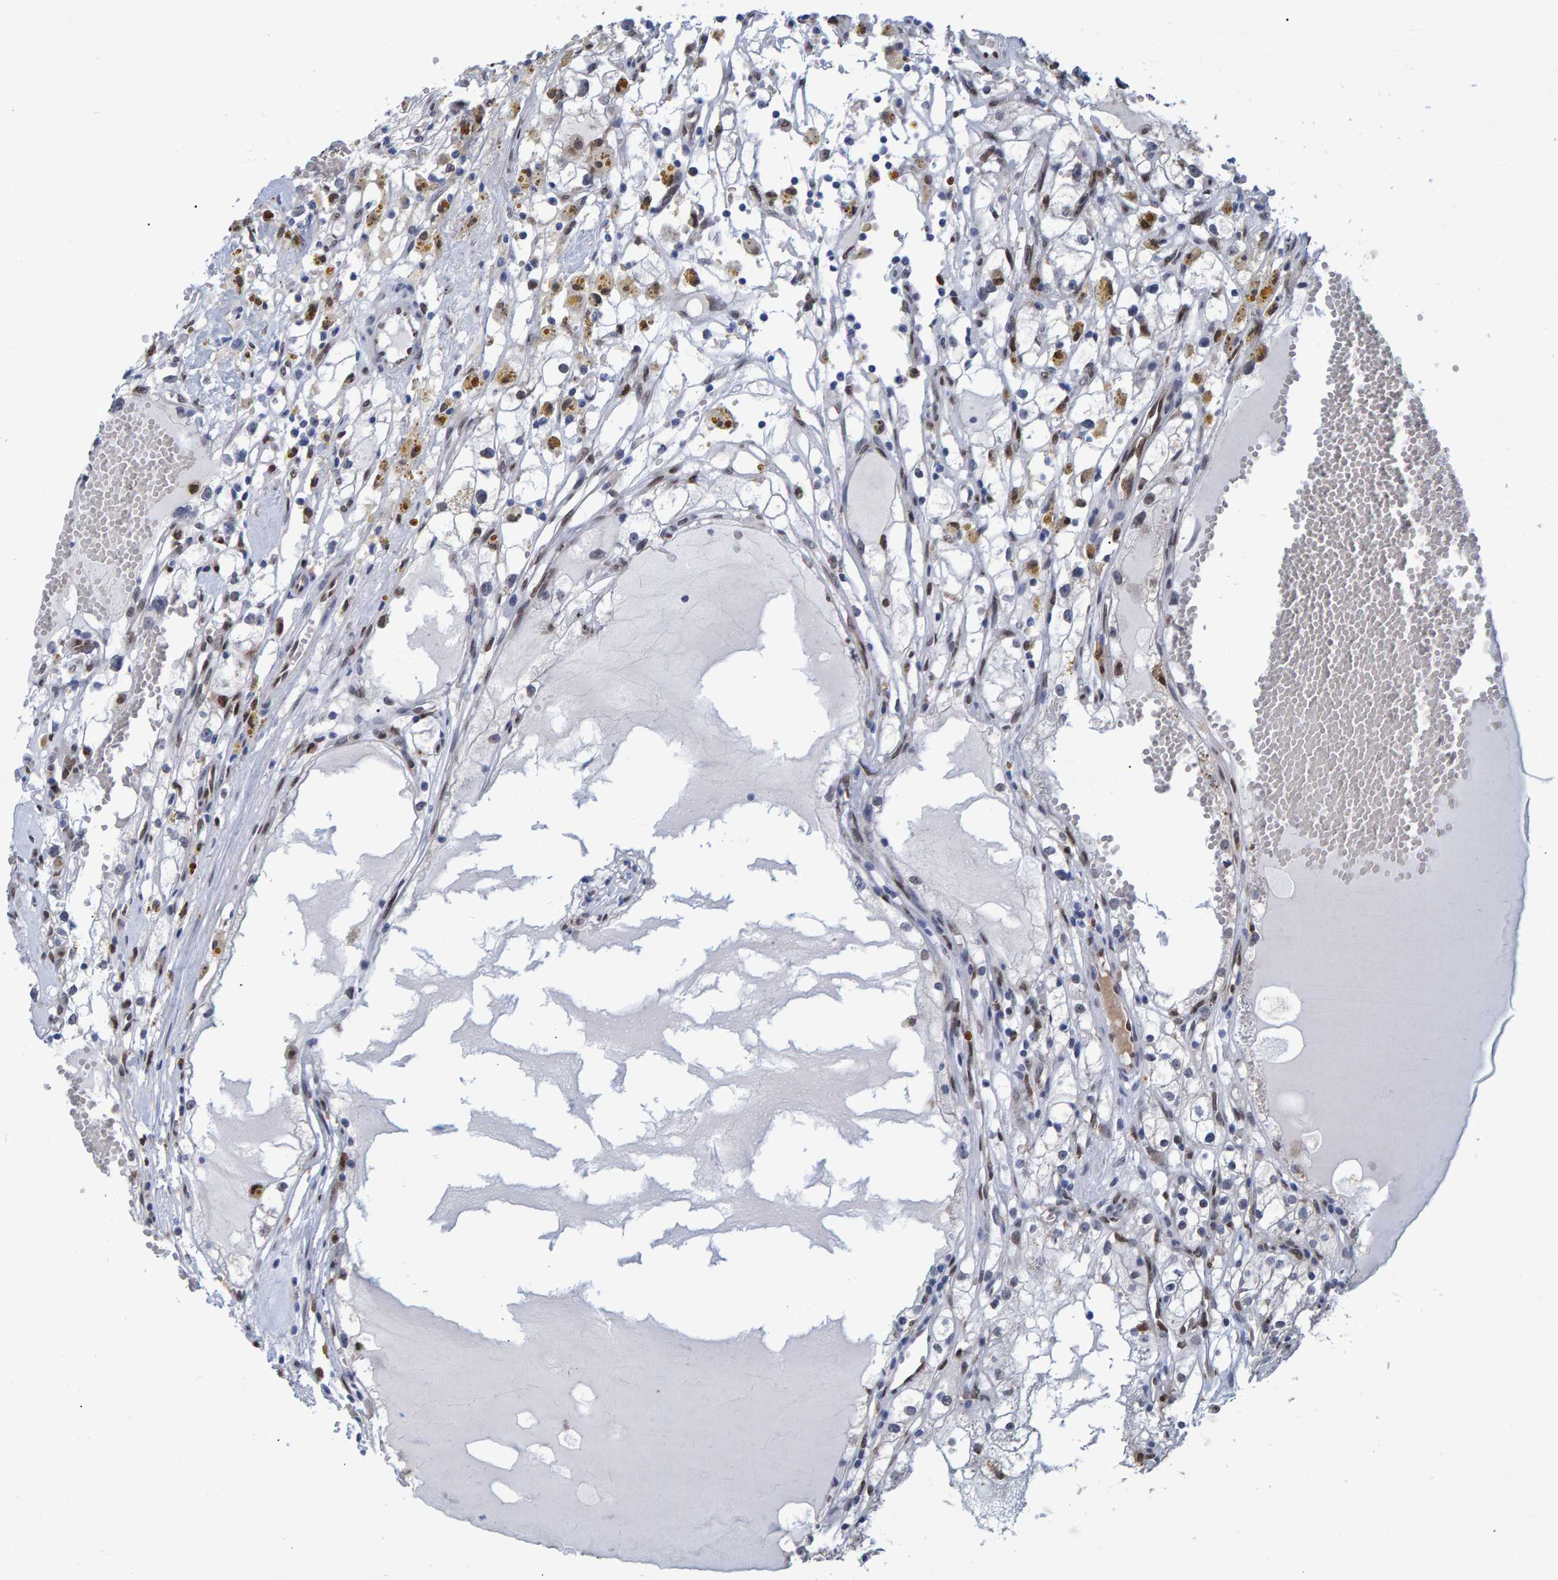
{"staining": {"intensity": "negative", "quantity": "none", "location": "none"}, "tissue": "renal cancer", "cell_type": "Tumor cells", "image_type": "cancer", "snomed": [{"axis": "morphology", "description": "Adenocarcinoma, NOS"}, {"axis": "topography", "description": "Kidney"}], "caption": "Immunohistochemical staining of renal adenocarcinoma displays no significant staining in tumor cells.", "gene": "QKI", "patient": {"sex": "male", "age": 56}}